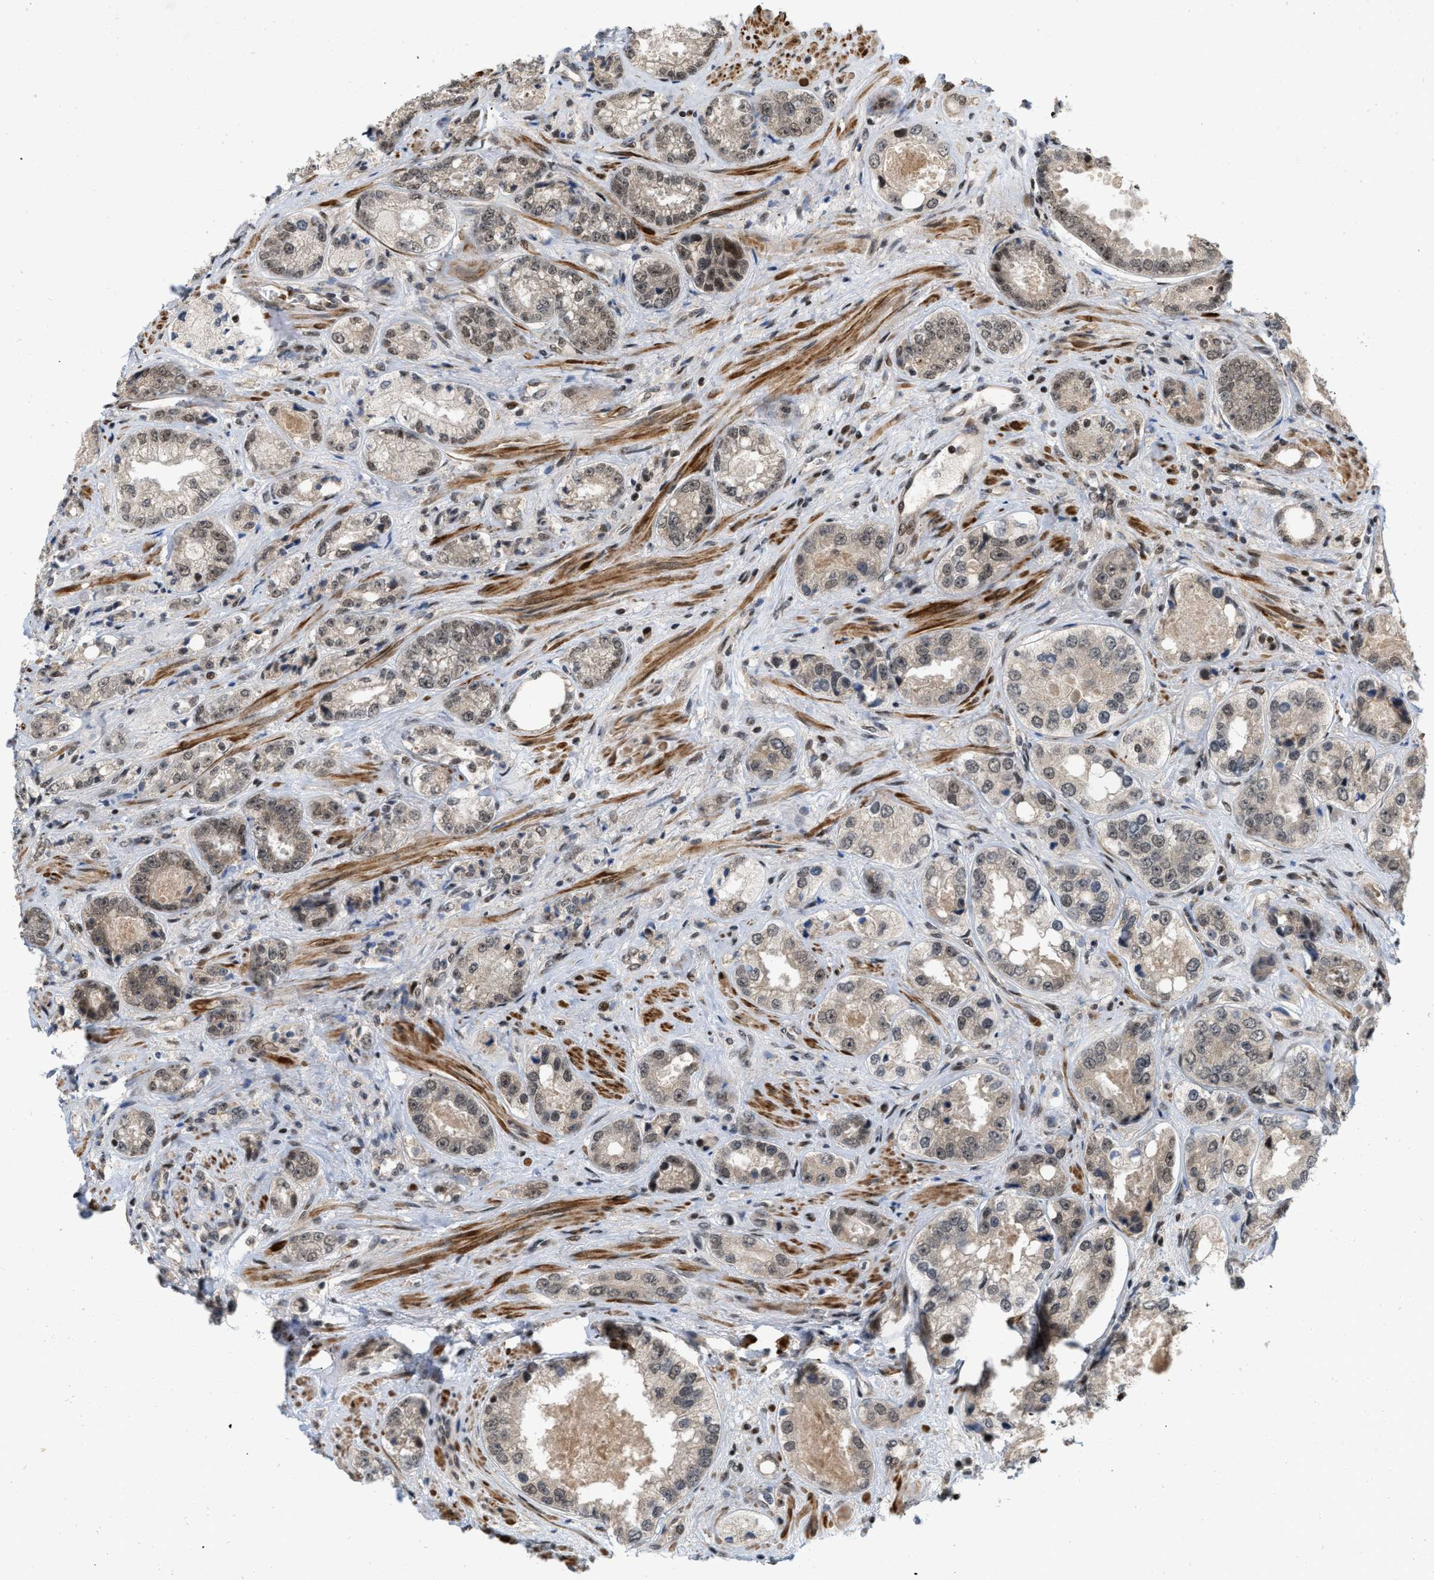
{"staining": {"intensity": "moderate", "quantity": ">75%", "location": "nuclear"}, "tissue": "prostate cancer", "cell_type": "Tumor cells", "image_type": "cancer", "snomed": [{"axis": "morphology", "description": "Adenocarcinoma, High grade"}, {"axis": "topography", "description": "Prostate"}], "caption": "Prostate high-grade adenocarcinoma was stained to show a protein in brown. There is medium levels of moderate nuclear positivity in about >75% of tumor cells.", "gene": "ANKRD11", "patient": {"sex": "male", "age": 61}}